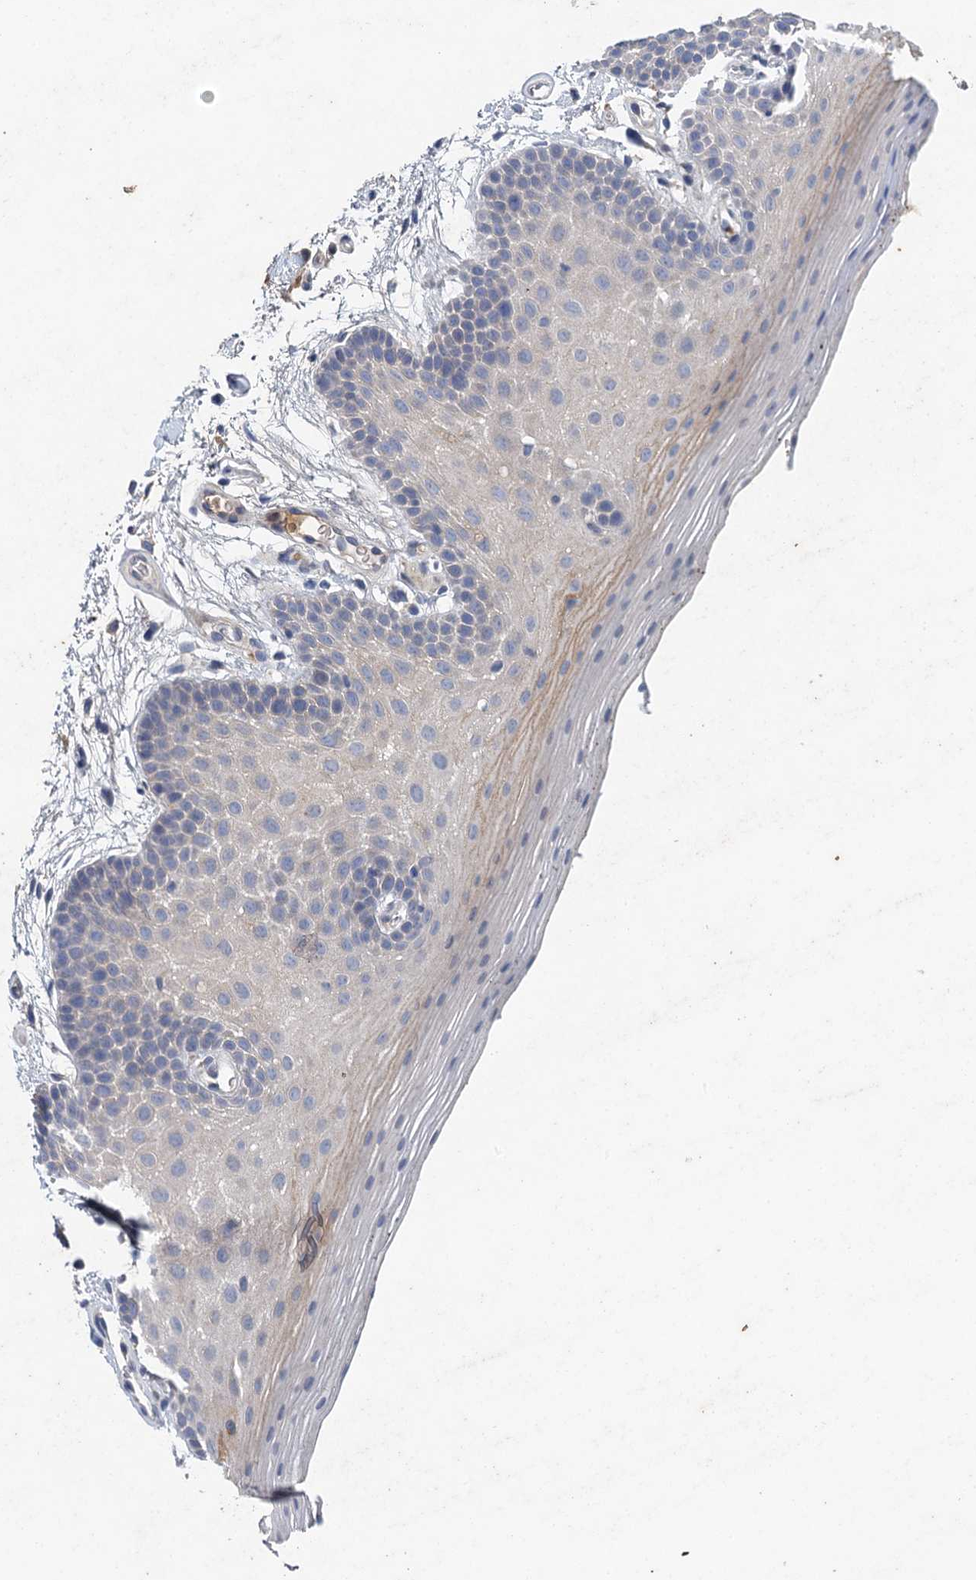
{"staining": {"intensity": "negative", "quantity": "none", "location": "none"}, "tissue": "oral mucosa", "cell_type": "Squamous epithelial cells", "image_type": "normal", "snomed": [{"axis": "morphology", "description": "Normal tissue, NOS"}, {"axis": "topography", "description": "Oral tissue"}], "caption": "Oral mucosa was stained to show a protein in brown. There is no significant expression in squamous epithelial cells. Brightfield microscopy of immunohistochemistry (IHC) stained with DAB (3,3'-diaminobenzidine) (brown) and hematoxylin (blue), captured at high magnification.", "gene": "TPCN1", "patient": {"sex": "male", "age": 62}}